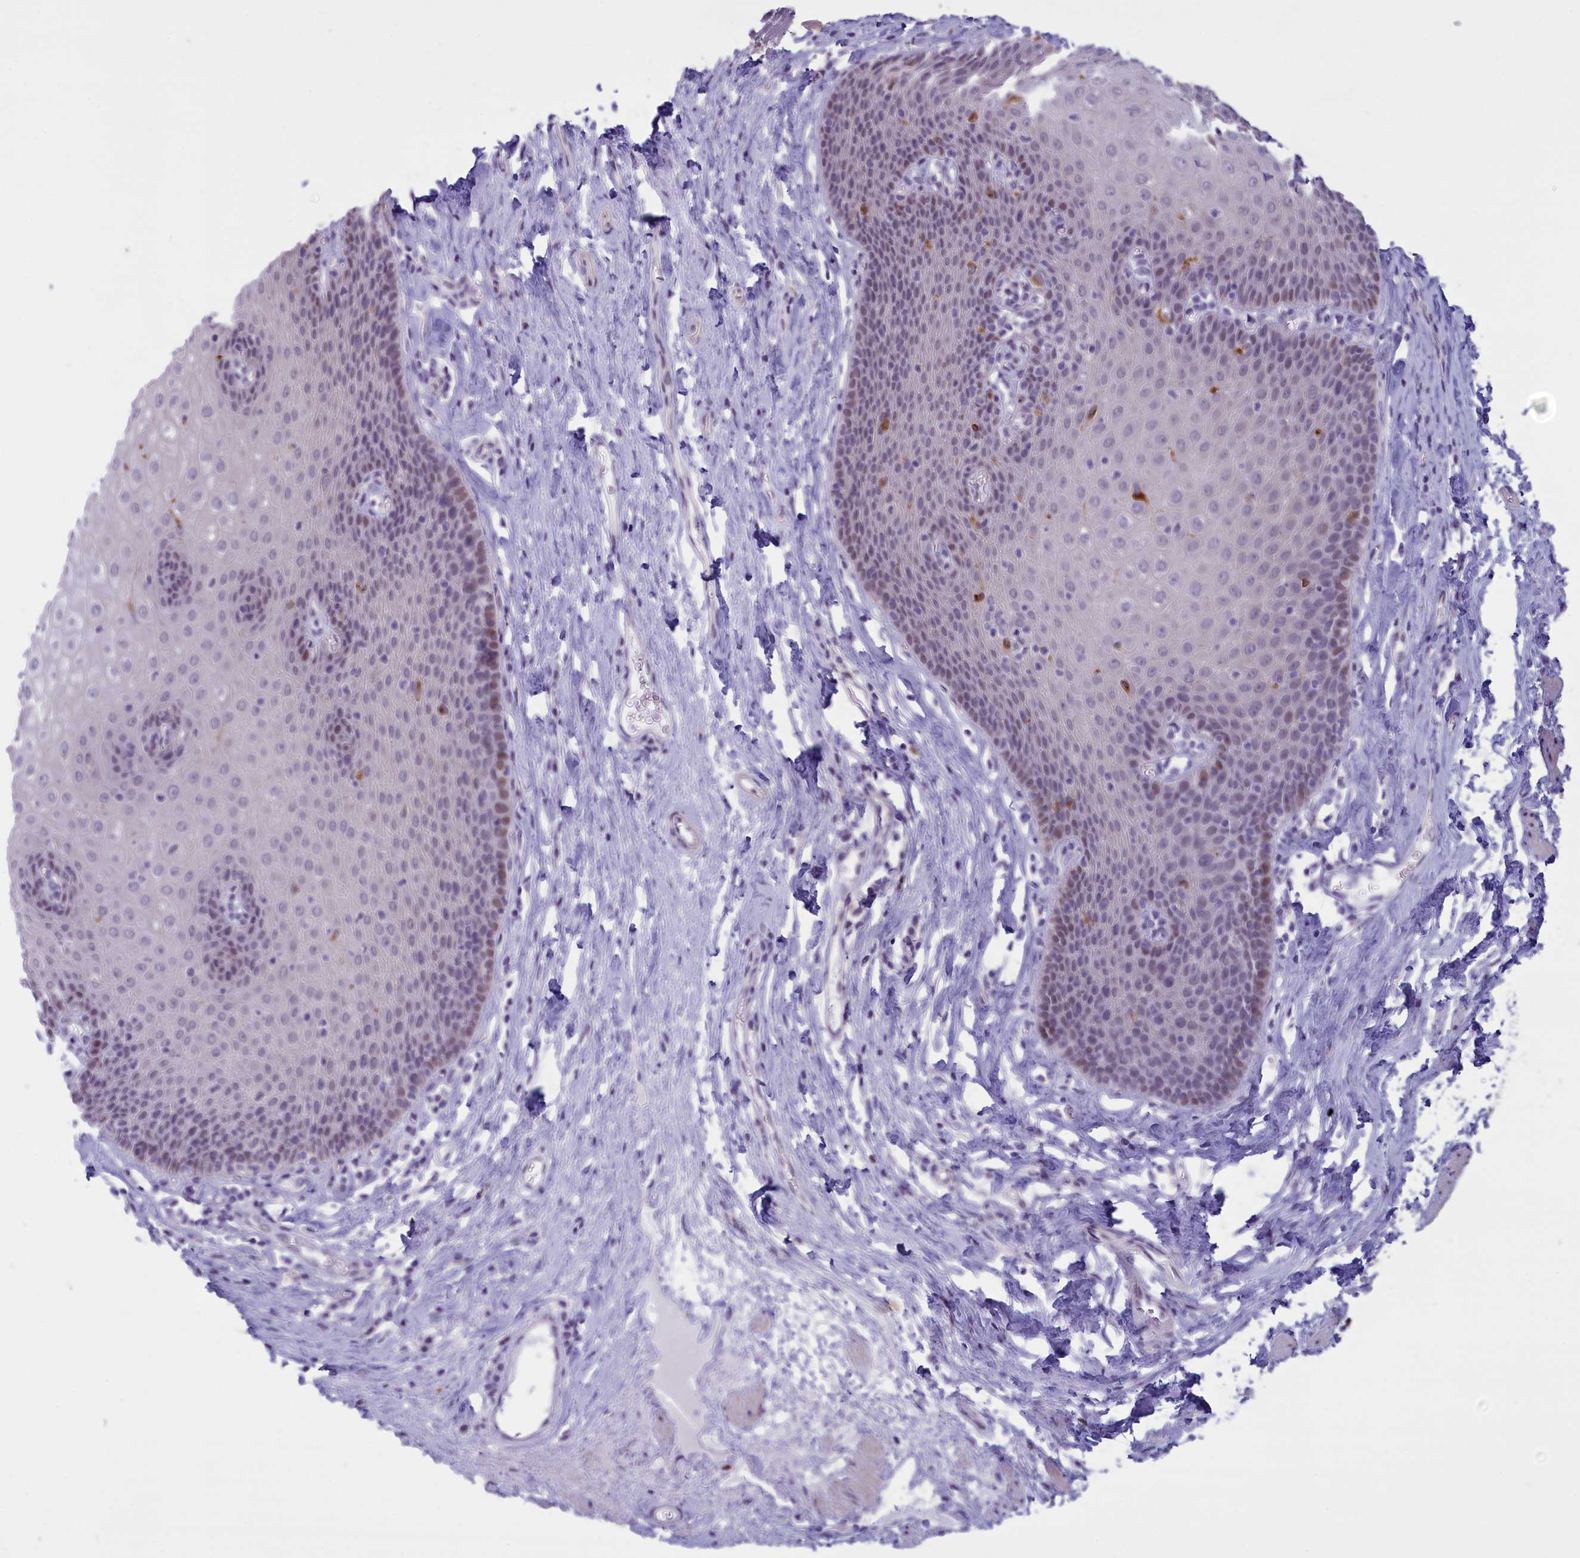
{"staining": {"intensity": "weak", "quantity": "<25%", "location": "nuclear"}, "tissue": "esophagus", "cell_type": "Squamous epithelial cells", "image_type": "normal", "snomed": [{"axis": "morphology", "description": "Normal tissue, NOS"}, {"axis": "topography", "description": "Esophagus"}], "caption": "A micrograph of human esophagus is negative for staining in squamous epithelial cells. (Brightfield microscopy of DAB (3,3'-diaminobenzidine) immunohistochemistry at high magnification).", "gene": "ELOA2", "patient": {"sex": "female", "age": 61}}